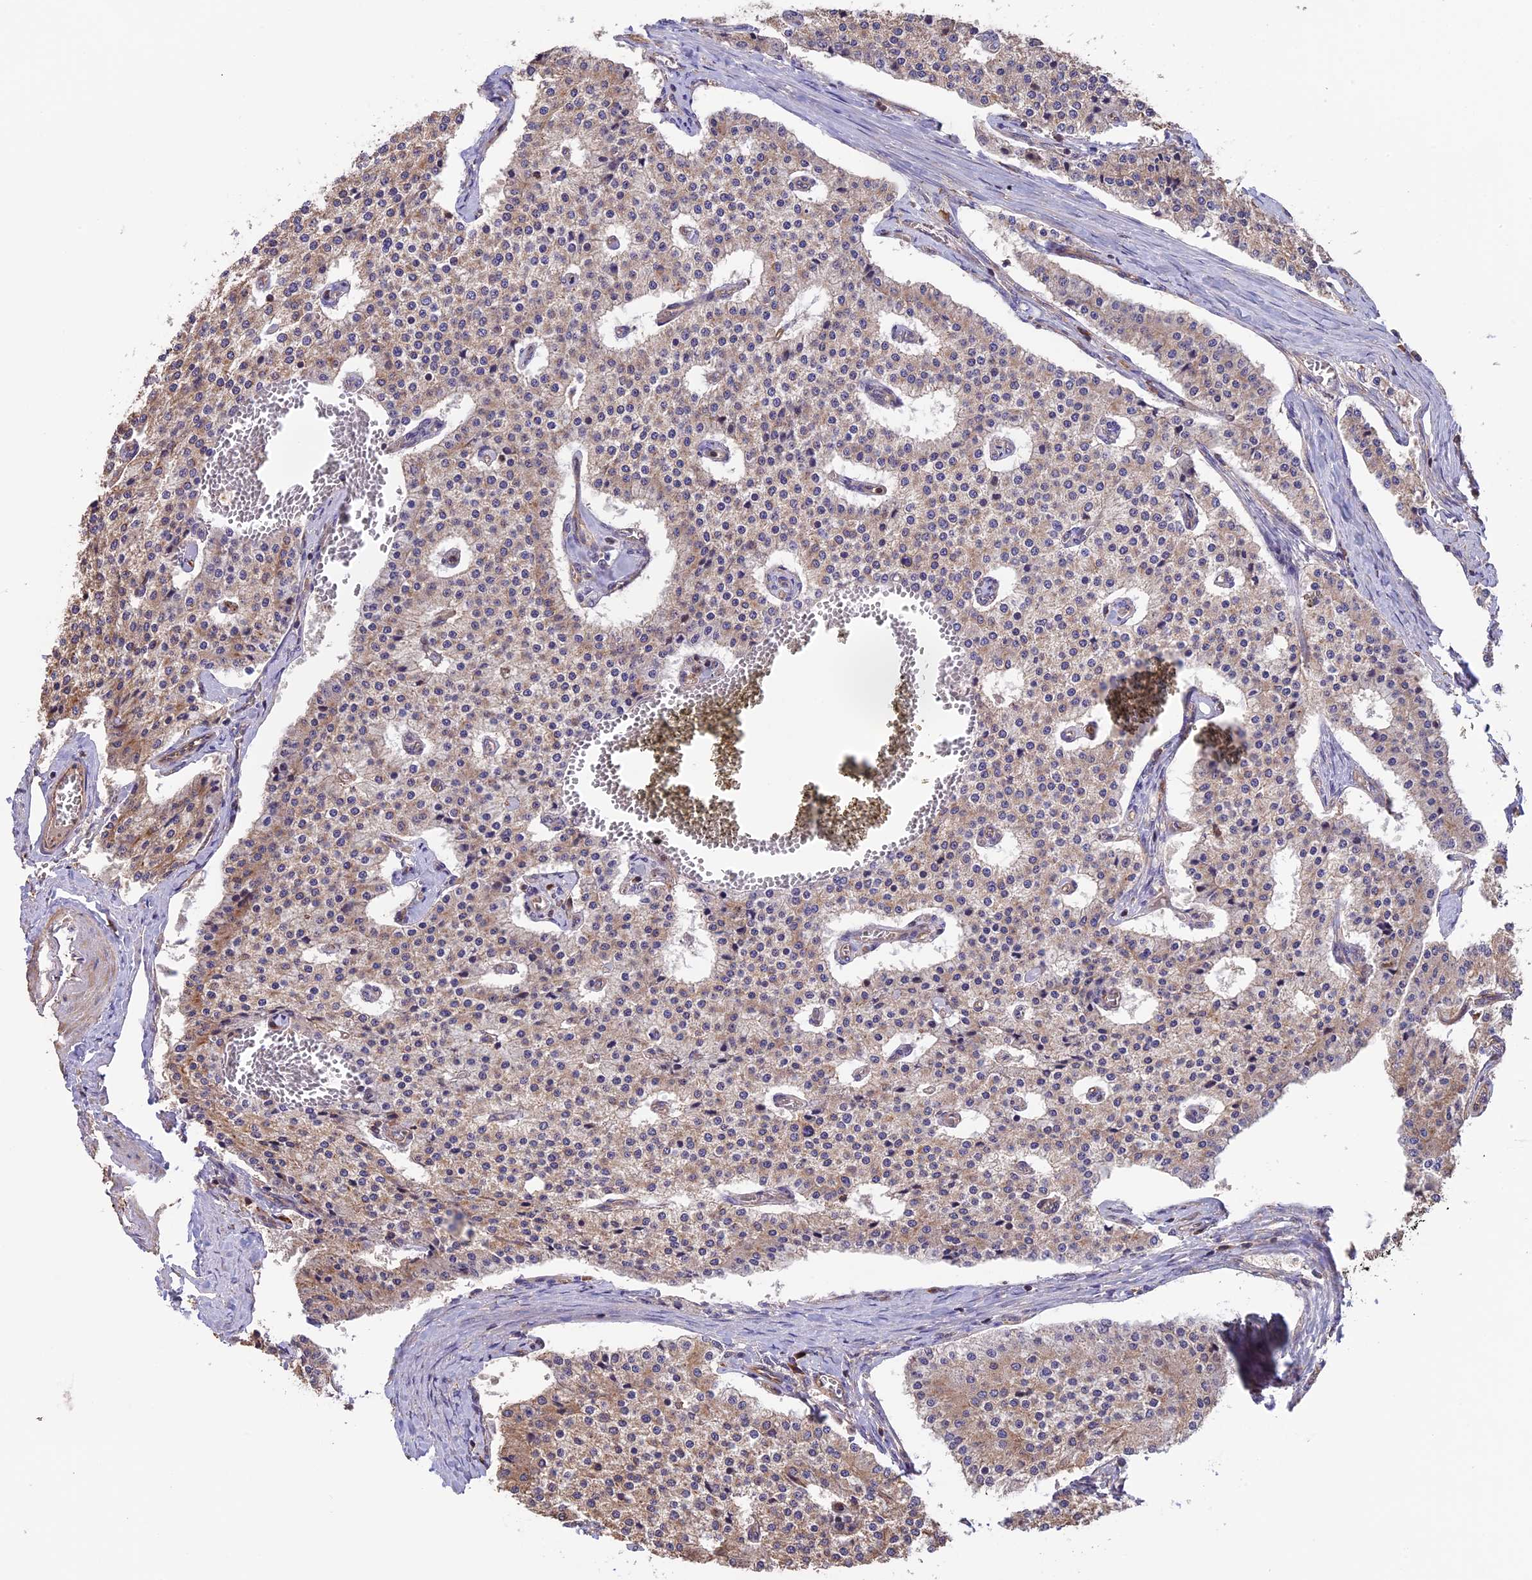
{"staining": {"intensity": "weak", "quantity": "25%-75%", "location": "cytoplasmic/membranous"}, "tissue": "carcinoid", "cell_type": "Tumor cells", "image_type": "cancer", "snomed": [{"axis": "morphology", "description": "Carcinoid, malignant, NOS"}, {"axis": "topography", "description": "Colon"}], "caption": "Immunohistochemical staining of carcinoid (malignant) demonstrates weak cytoplasmic/membranous protein positivity in approximately 25%-75% of tumor cells.", "gene": "GAS8", "patient": {"sex": "female", "age": 52}}